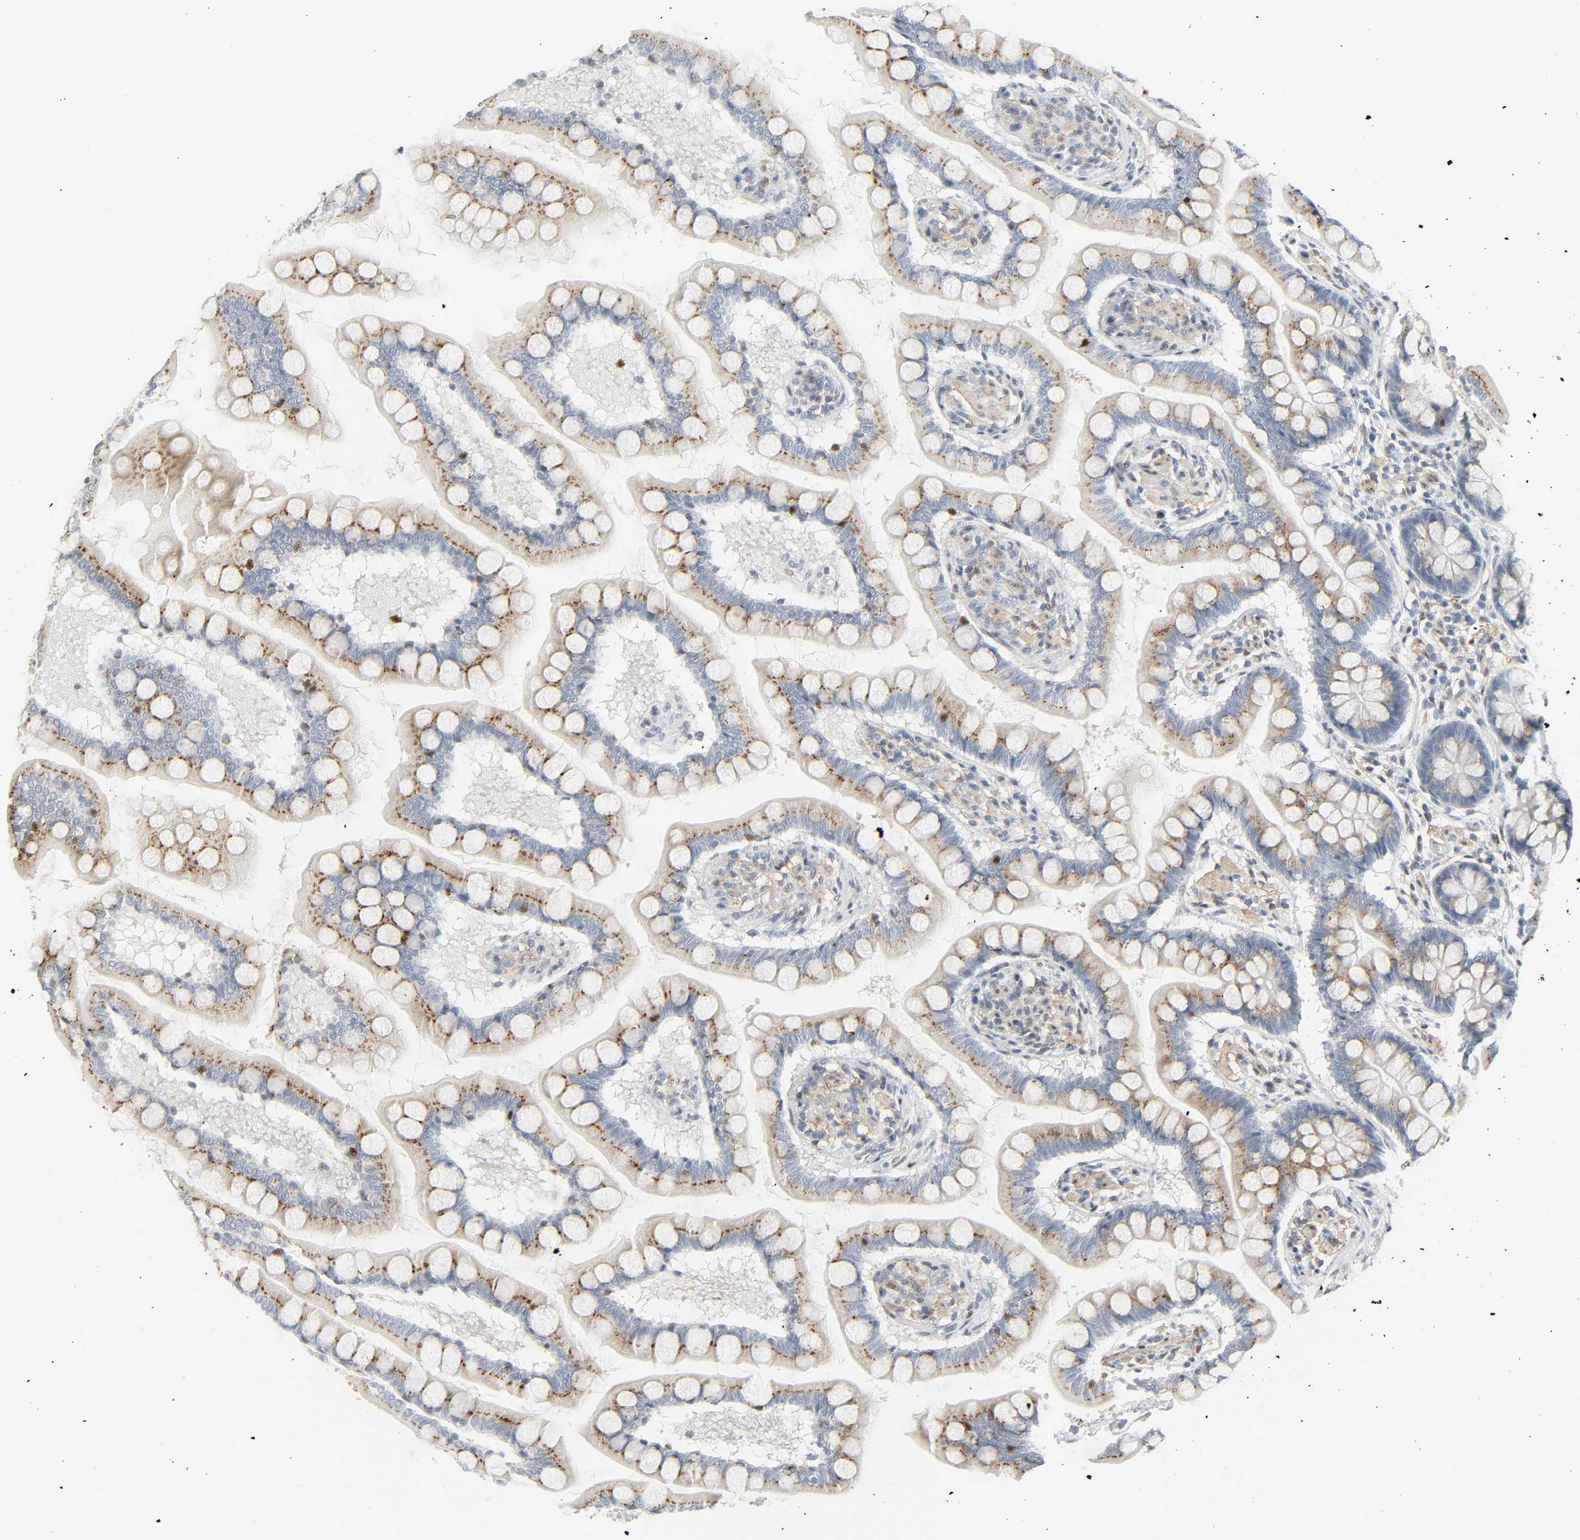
{"staining": {"intensity": "moderate", "quantity": ">75%", "location": "cytoplasmic/membranous"}, "tissue": "small intestine", "cell_type": "Glandular cells", "image_type": "normal", "snomed": [{"axis": "morphology", "description": "Normal tissue, NOS"}, {"axis": "topography", "description": "Small intestine"}], "caption": "Small intestine stained with a brown dye exhibits moderate cytoplasmic/membranous positive expression in approximately >75% of glandular cells.", "gene": "ZBTB16", "patient": {"sex": "male", "age": 41}}